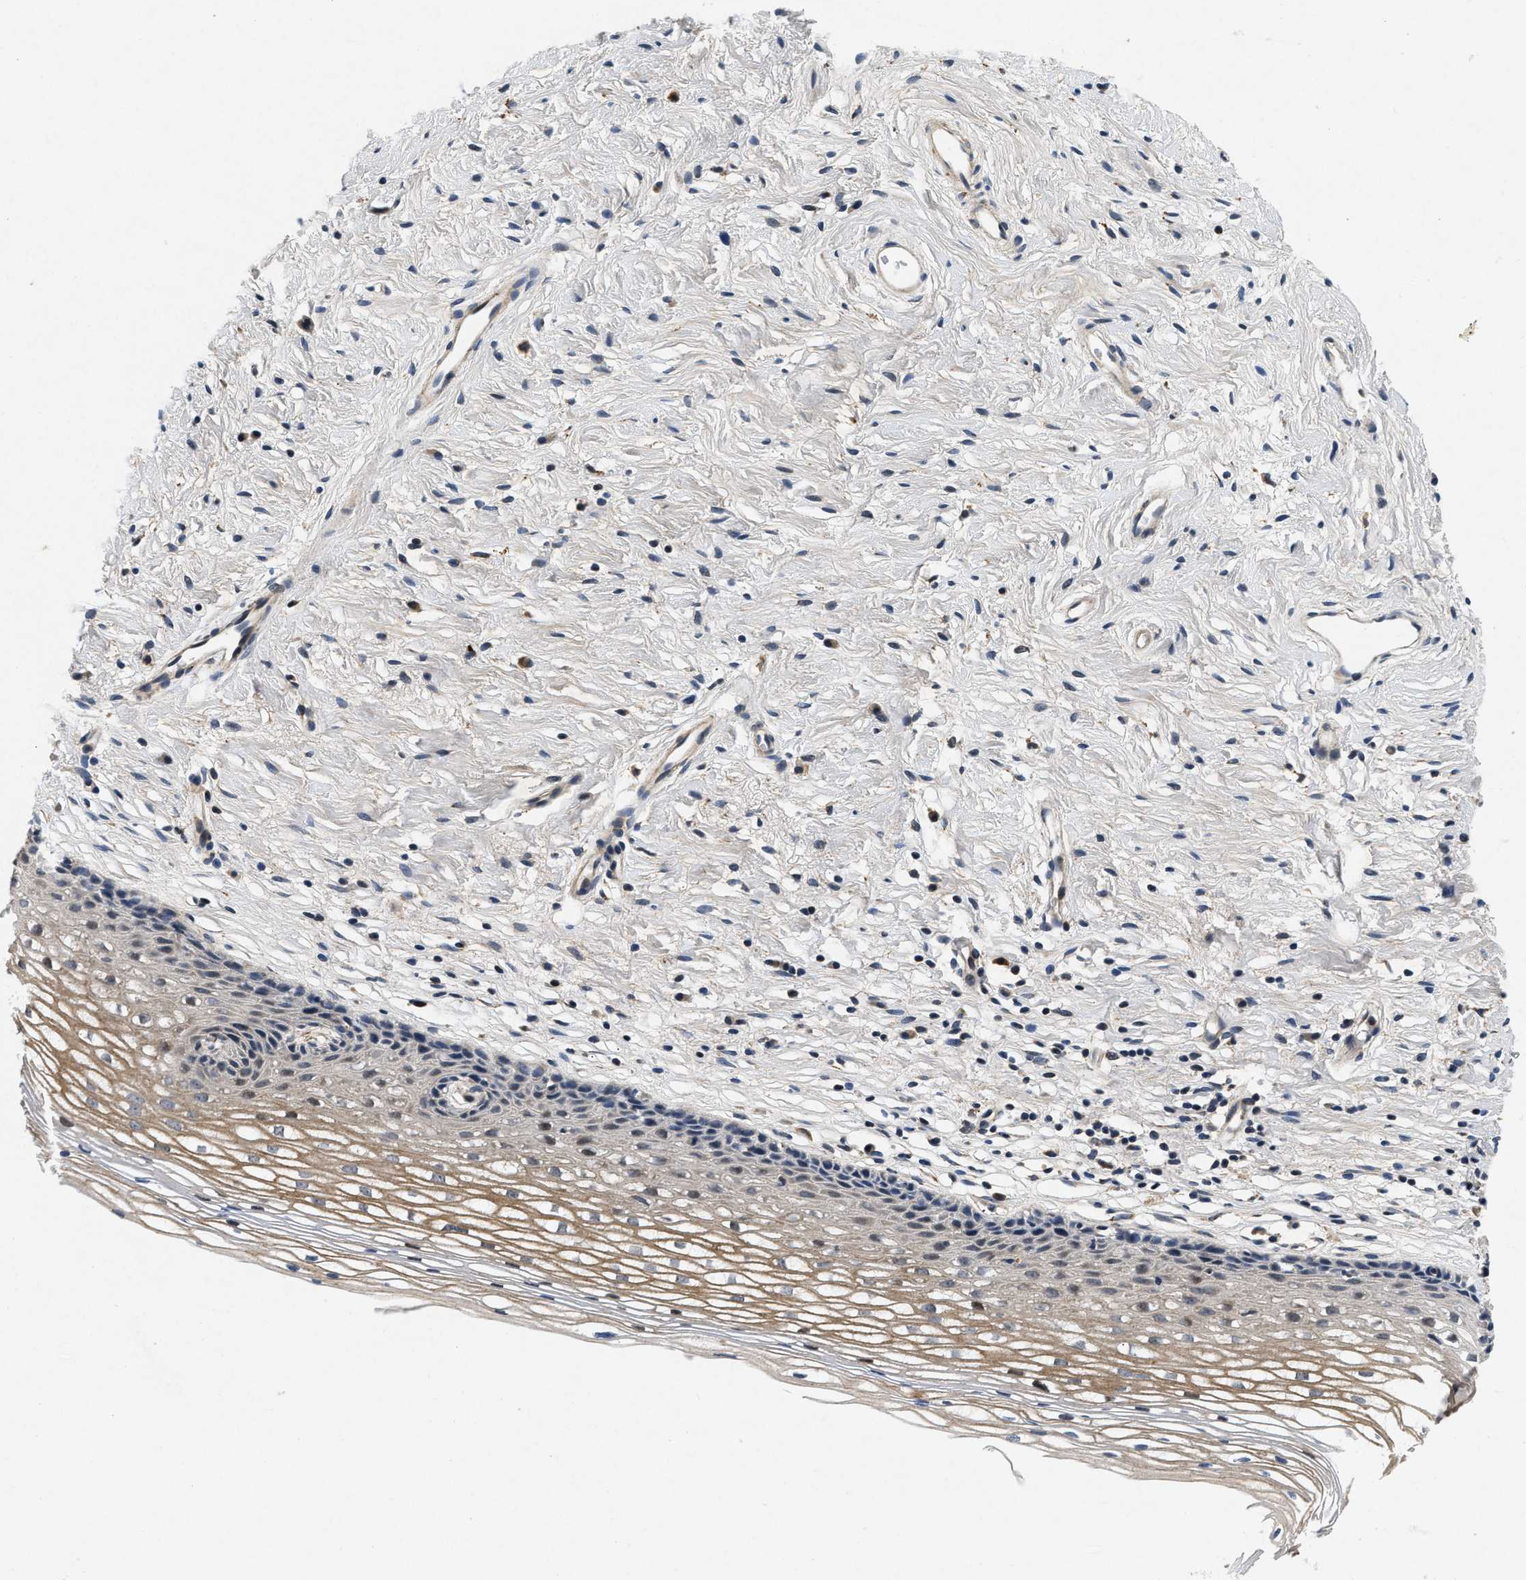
{"staining": {"intensity": "negative", "quantity": "none", "location": "none"}, "tissue": "cervix", "cell_type": "Glandular cells", "image_type": "normal", "snomed": [{"axis": "morphology", "description": "Normal tissue, NOS"}, {"axis": "topography", "description": "Cervix"}], "caption": "There is no significant positivity in glandular cells of cervix. (Brightfield microscopy of DAB (3,3'-diaminobenzidine) IHC at high magnification).", "gene": "PDP1", "patient": {"sex": "female", "age": 77}}